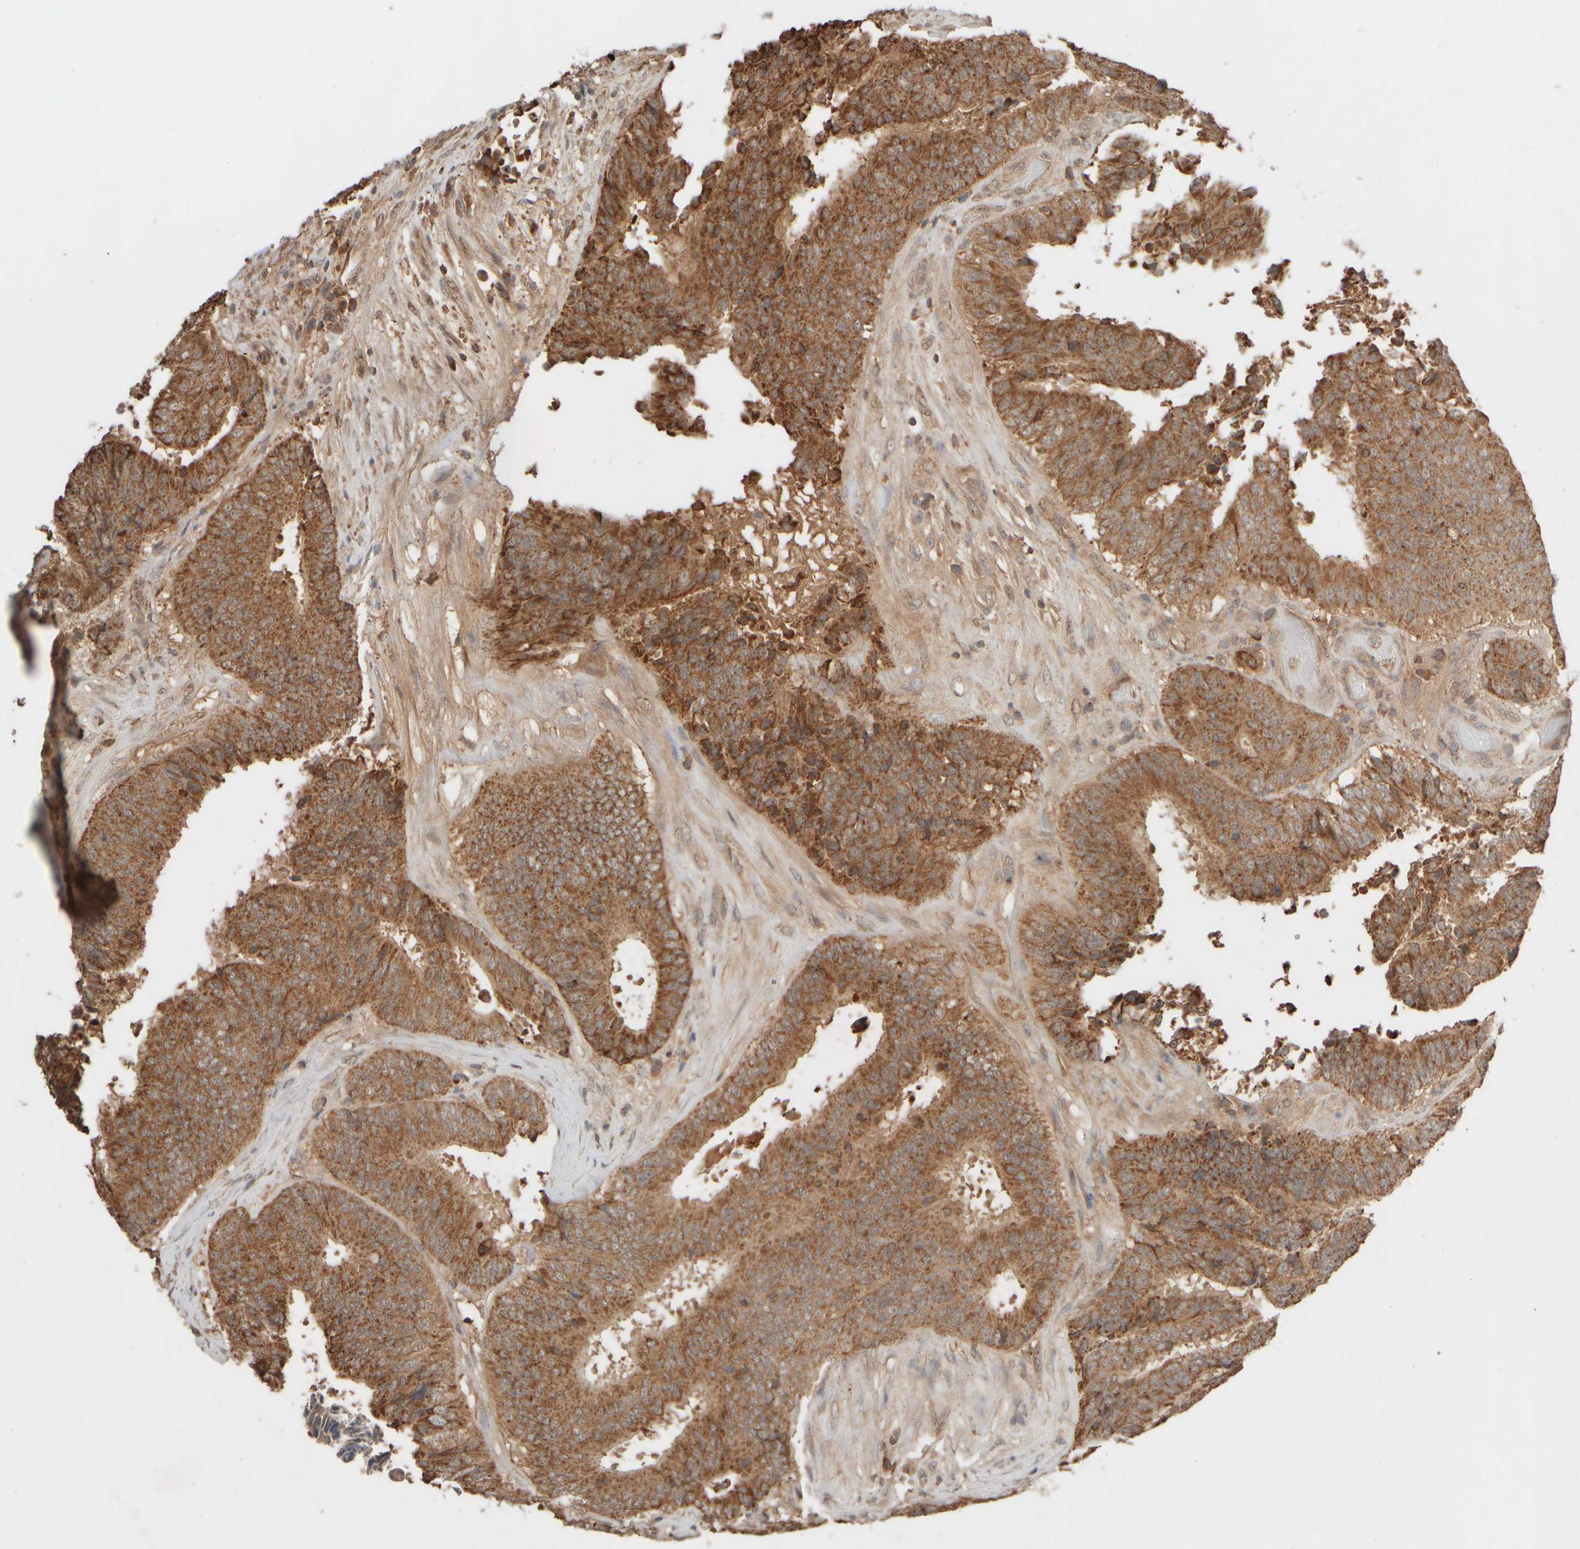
{"staining": {"intensity": "strong", "quantity": ">75%", "location": "cytoplasmic/membranous"}, "tissue": "colorectal cancer", "cell_type": "Tumor cells", "image_type": "cancer", "snomed": [{"axis": "morphology", "description": "Adenocarcinoma, NOS"}, {"axis": "topography", "description": "Rectum"}], "caption": "The histopathology image reveals staining of colorectal adenocarcinoma, revealing strong cytoplasmic/membranous protein staining (brown color) within tumor cells. The protein of interest is stained brown, and the nuclei are stained in blue (DAB IHC with brightfield microscopy, high magnification).", "gene": "EIF2B3", "patient": {"sex": "male", "age": 72}}